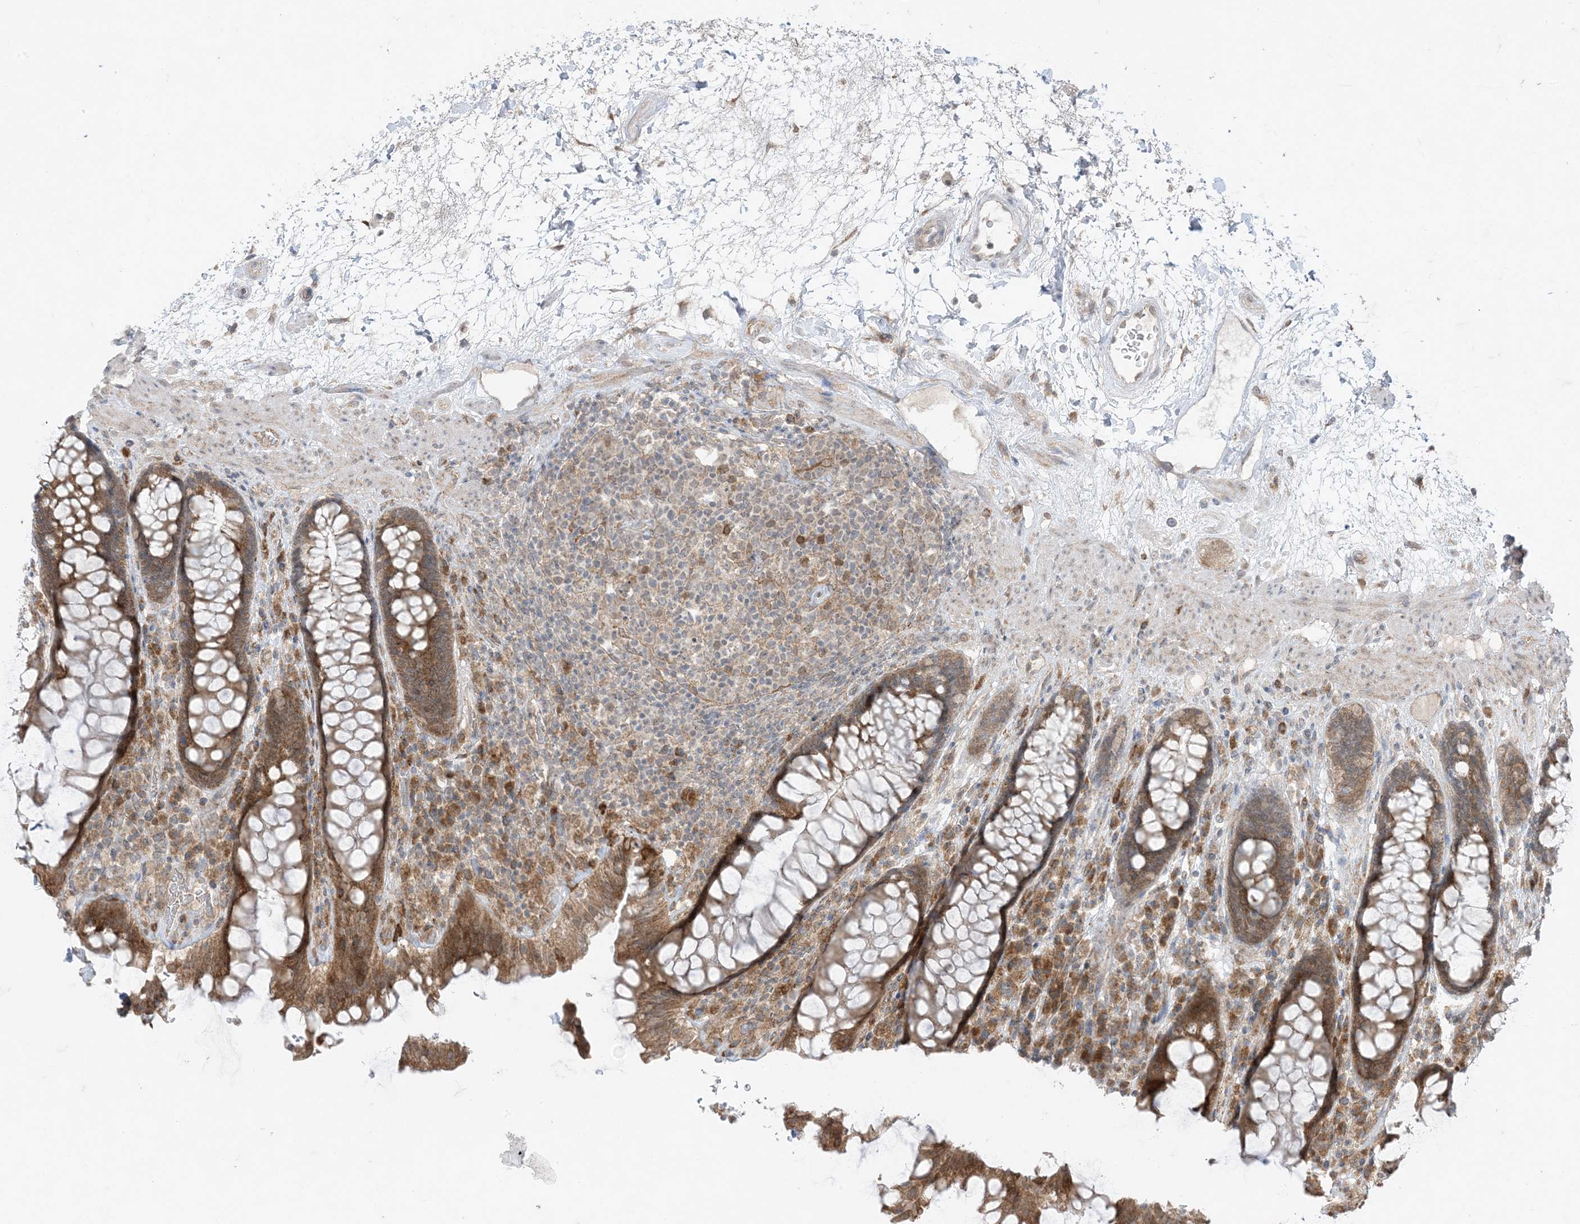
{"staining": {"intensity": "moderate", "quantity": ">75%", "location": "cytoplasmic/membranous"}, "tissue": "rectum", "cell_type": "Glandular cells", "image_type": "normal", "snomed": [{"axis": "morphology", "description": "Normal tissue, NOS"}, {"axis": "topography", "description": "Rectum"}], "caption": "Immunohistochemical staining of unremarkable human rectum reveals moderate cytoplasmic/membranous protein positivity in about >75% of glandular cells.", "gene": "ODC1", "patient": {"sex": "male", "age": 64}}